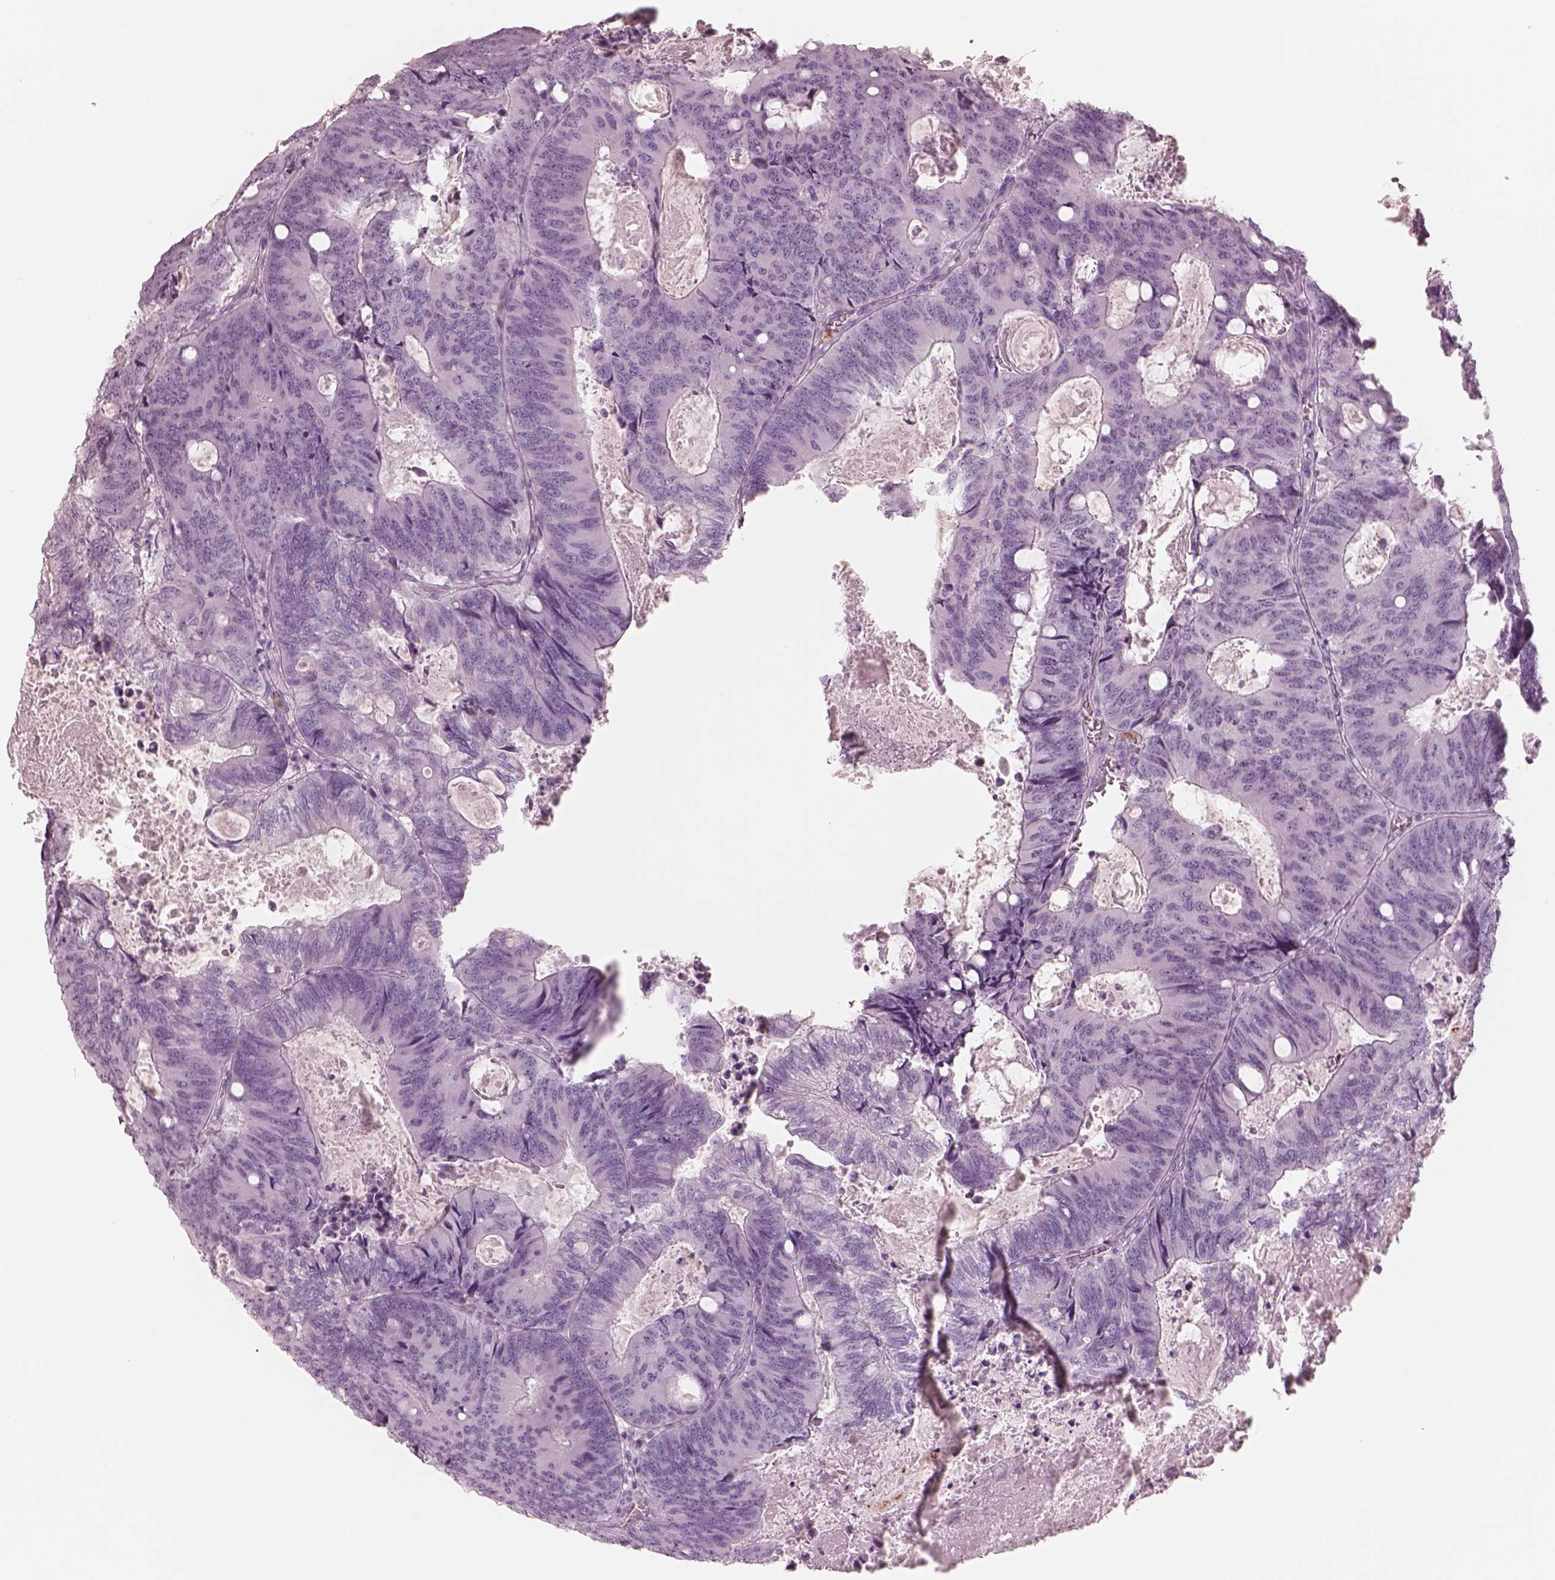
{"staining": {"intensity": "negative", "quantity": "none", "location": "none"}, "tissue": "colorectal cancer", "cell_type": "Tumor cells", "image_type": "cancer", "snomed": [{"axis": "morphology", "description": "Adenocarcinoma, NOS"}, {"axis": "topography", "description": "Colon"}], "caption": "The image exhibits no staining of tumor cells in colorectal cancer (adenocarcinoma).", "gene": "ELANE", "patient": {"sex": "male", "age": 67}}